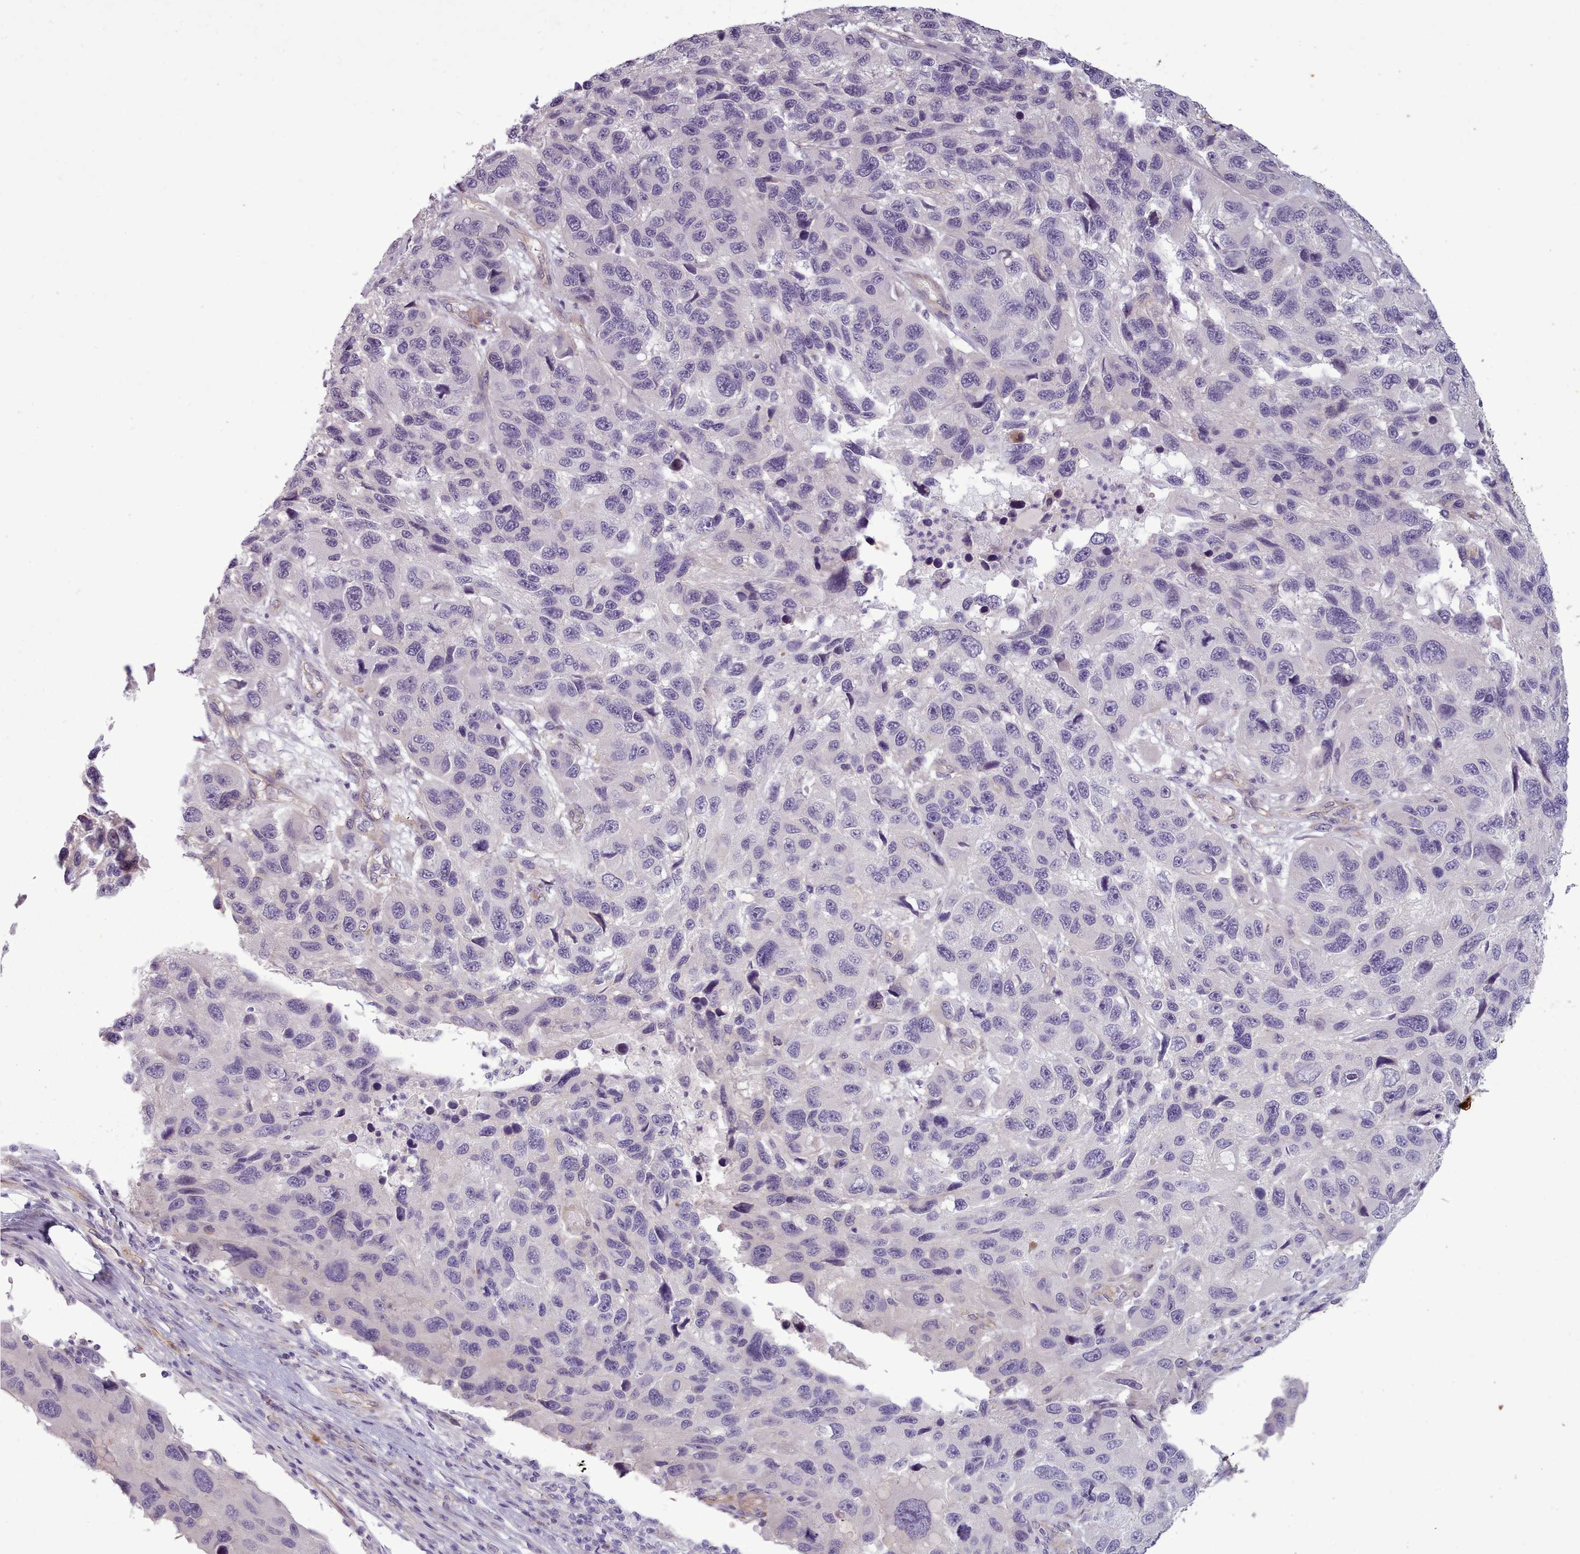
{"staining": {"intensity": "negative", "quantity": "none", "location": "none"}, "tissue": "melanoma", "cell_type": "Tumor cells", "image_type": "cancer", "snomed": [{"axis": "morphology", "description": "Malignant melanoma, NOS"}, {"axis": "topography", "description": "Skin"}], "caption": "Tumor cells show no significant positivity in melanoma.", "gene": "PLD4", "patient": {"sex": "male", "age": 53}}